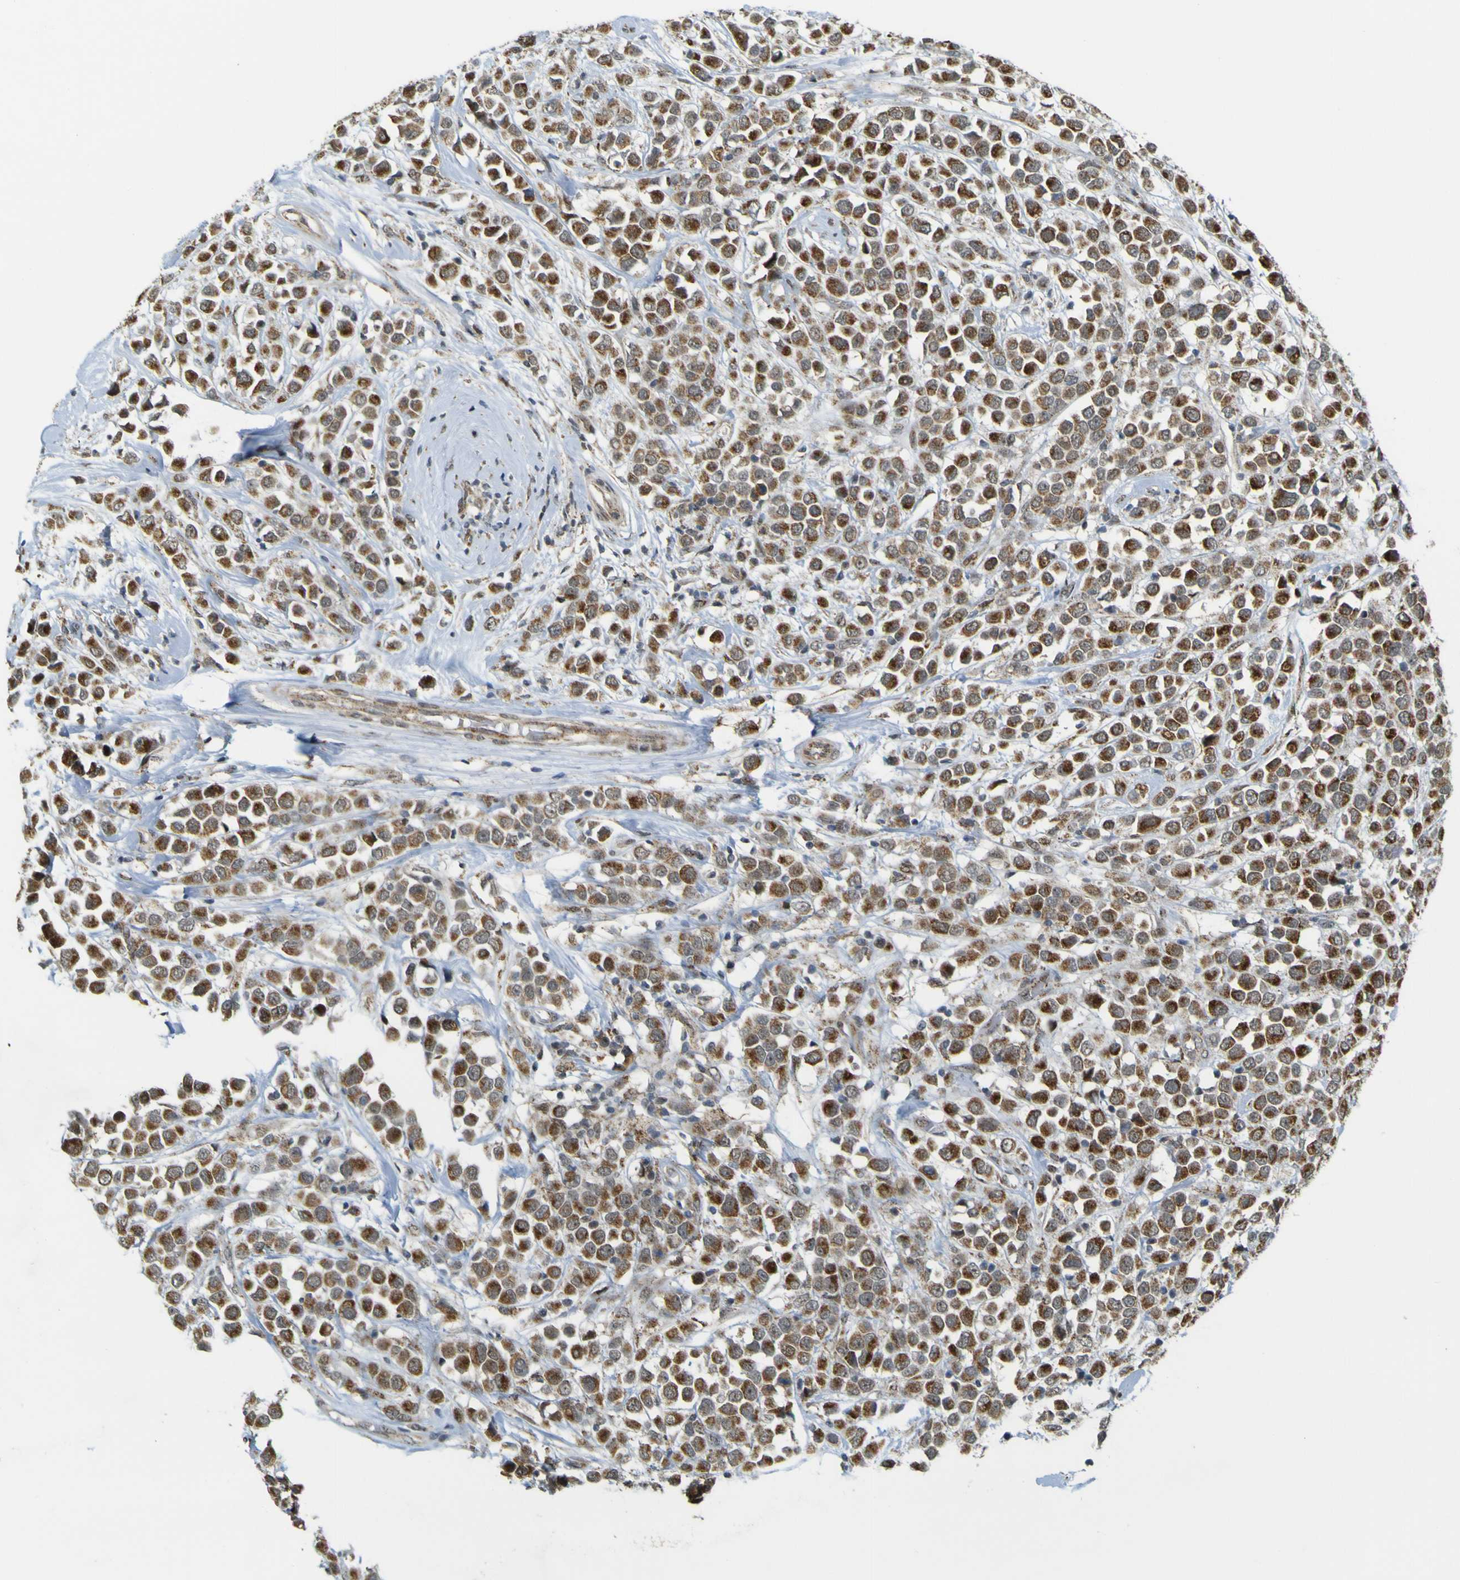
{"staining": {"intensity": "moderate", "quantity": ">75%", "location": "cytoplasmic/membranous"}, "tissue": "breast cancer", "cell_type": "Tumor cells", "image_type": "cancer", "snomed": [{"axis": "morphology", "description": "Duct carcinoma"}, {"axis": "topography", "description": "Breast"}], "caption": "Protein staining of breast cancer (invasive ductal carcinoma) tissue exhibits moderate cytoplasmic/membranous expression in about >75% of tumor cells.", "gene": "ACBD5", "patient": {"sex": "female", "age": 61}}